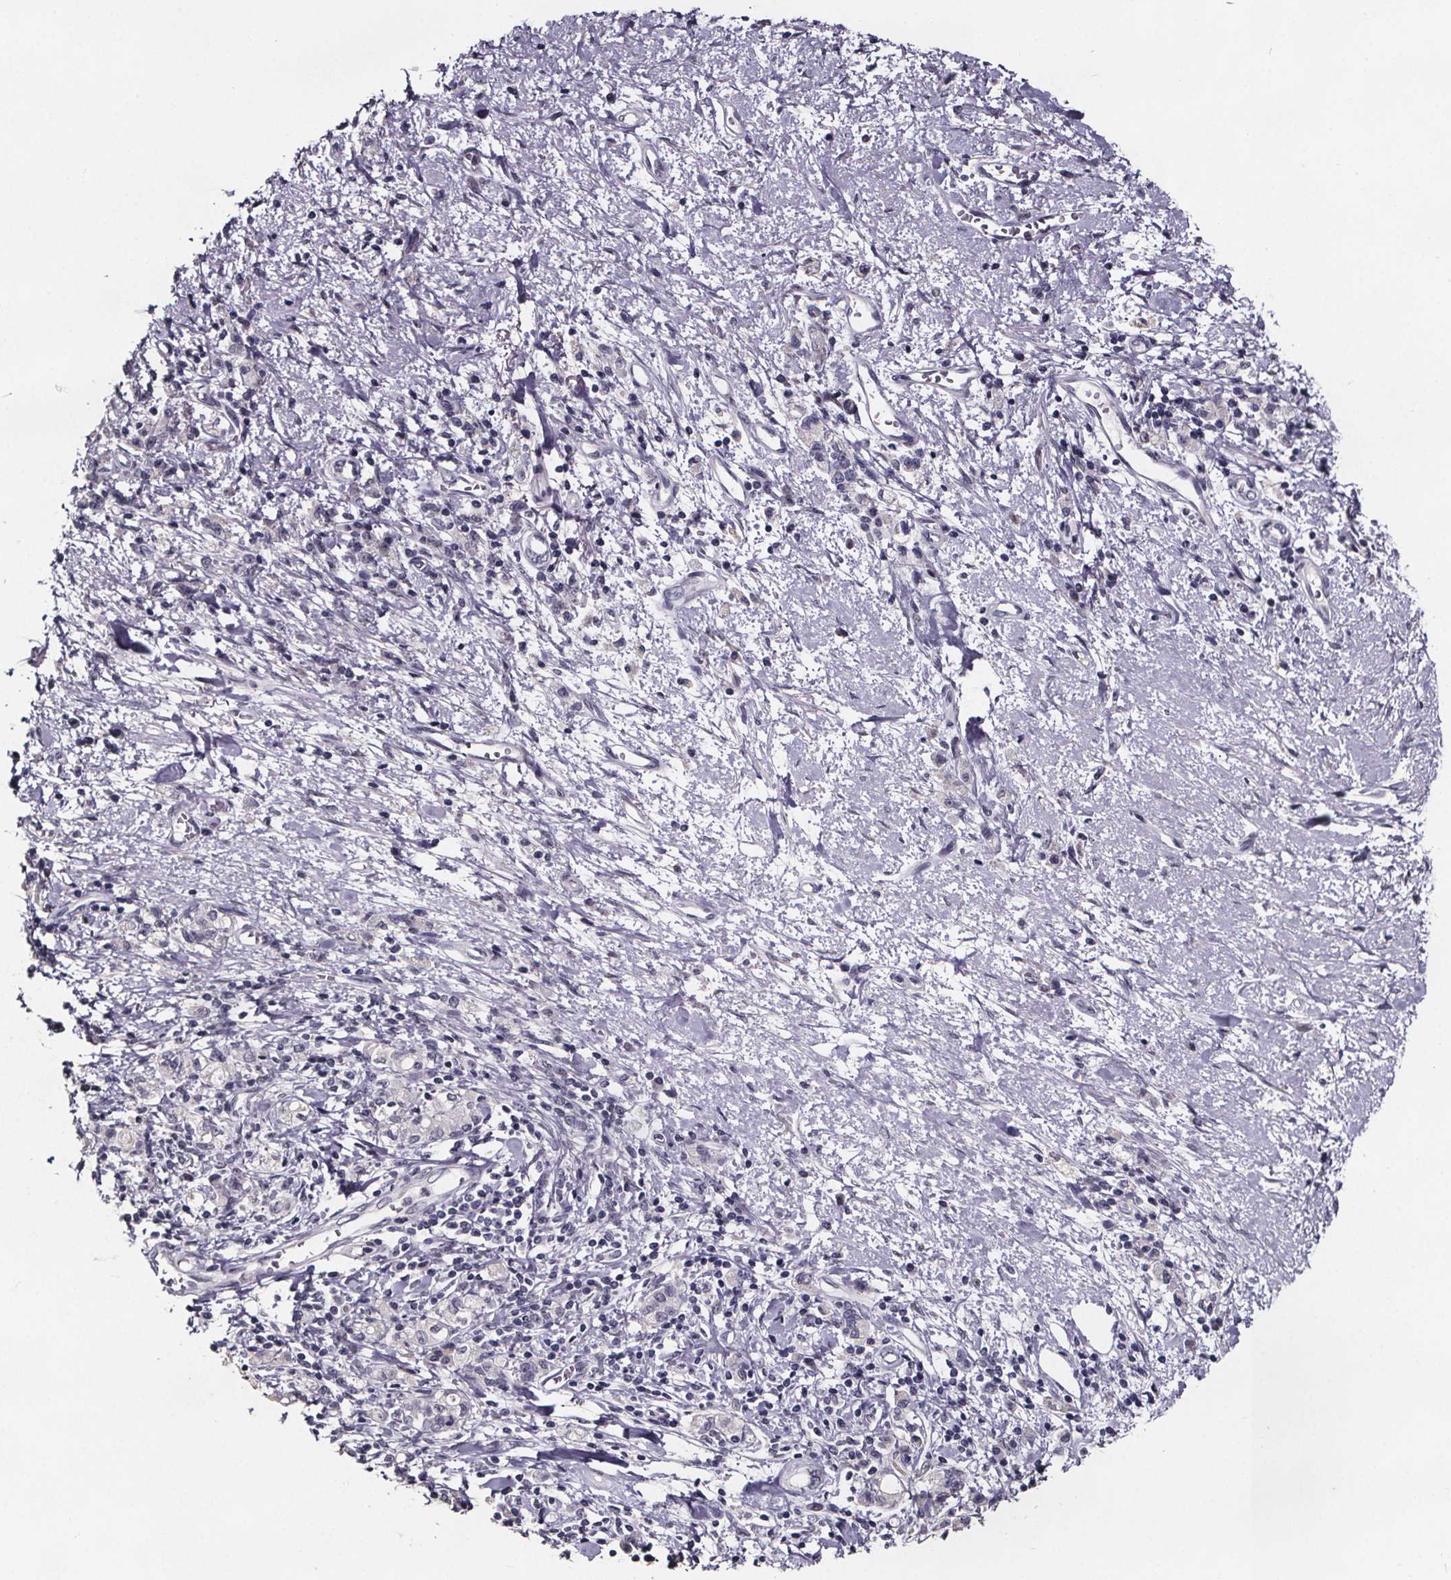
{"staining": {"intensity": "negative", "quantity": "none", "location": "none"}, "tissue": "stomach cancer", "cell_type": "Tumor cells", "image_type": "cancer", "snomed": [{"axis": "morphology", "description": "Adenocarcinoma, NOS"}, {"axis": "topography", "description": "Stomach"}], "caption": "DAB immunohistochemical staining of stomach adenocarcinoma reveals no significant staining in tumor cells.", "gene": "AR", "patient": {"sex": "male", "age": 77}}